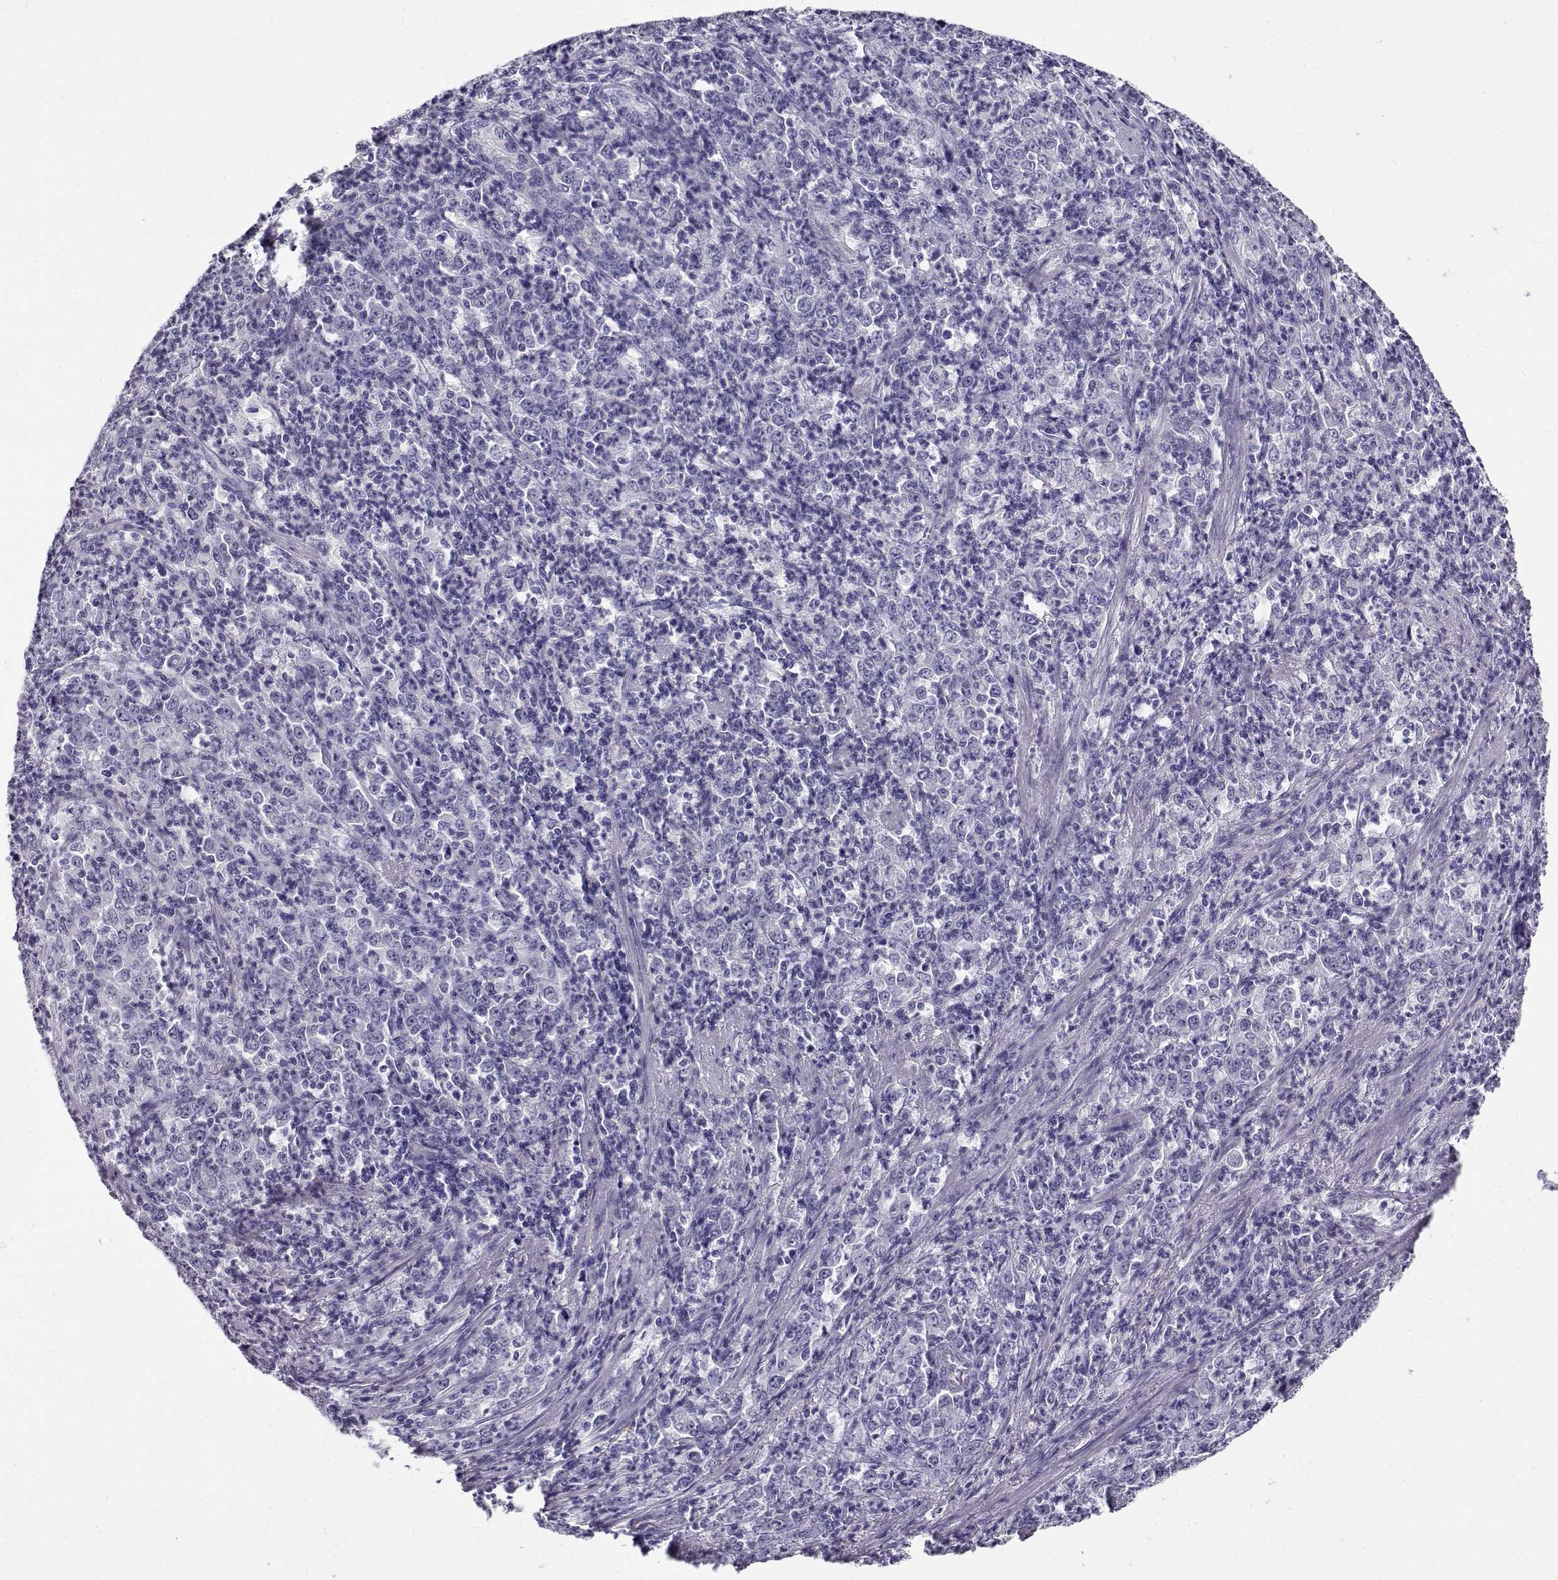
{"staining": {"intensity": "negative", "quantity": "none", "location": "none"}, "tissue": "stomach cancer", "cell_type": "Tumor cells", "image_type": "cancer", "snomed": [{"axis": "morphology", "description": "Adenocarcinoma, NOS"}, {"axis": "topography", "description": "Stomach, lower"}], "caption": "Protein analysis of adenocarcinoma (stomach) demonstrates no significant positivity in tumor cells.", "gene": "CABS1", "patient": {"sex": "female", "age": 71}}